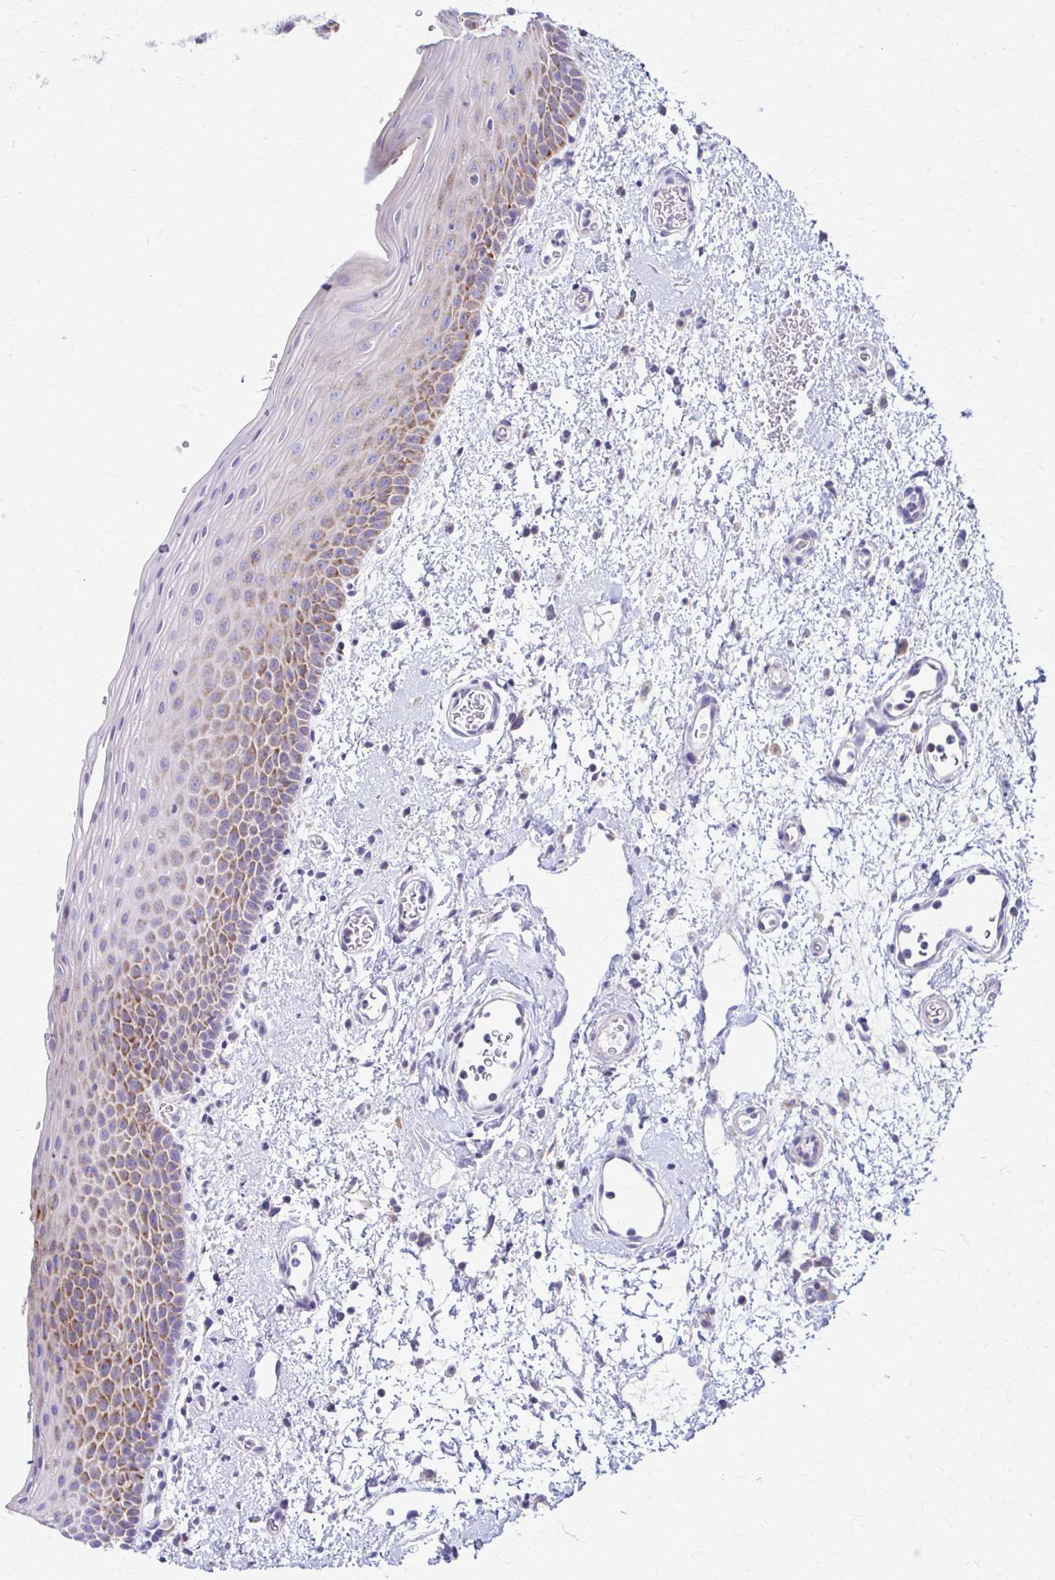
{"staining": {"intensity": "moderate", "quantity": "25%-75%", "location": "cytoplasmic/membranous"}, "tissue": "oral mucosa", "cell_type": "Squamous epithelial cells", "image_type": "normal", "snomed": [{"axis": "morphology", "description": "Normal tissue, NOS"}, {"axis": "topography", "description": "Oral tissue"}, {"axis": "topography", "description": "Head-Neck"}], "caption": "Benign oral mucosa shows moderate cytoplasmic/membranous staining in about 25%-75% of squamous epithelial cells (DAB (3,3'-diaminobenzidine) IHC with brightfield microscopy, high magnification)..", "gene": "SAMD13", "patient": {"sex": "female", "age": 55}}